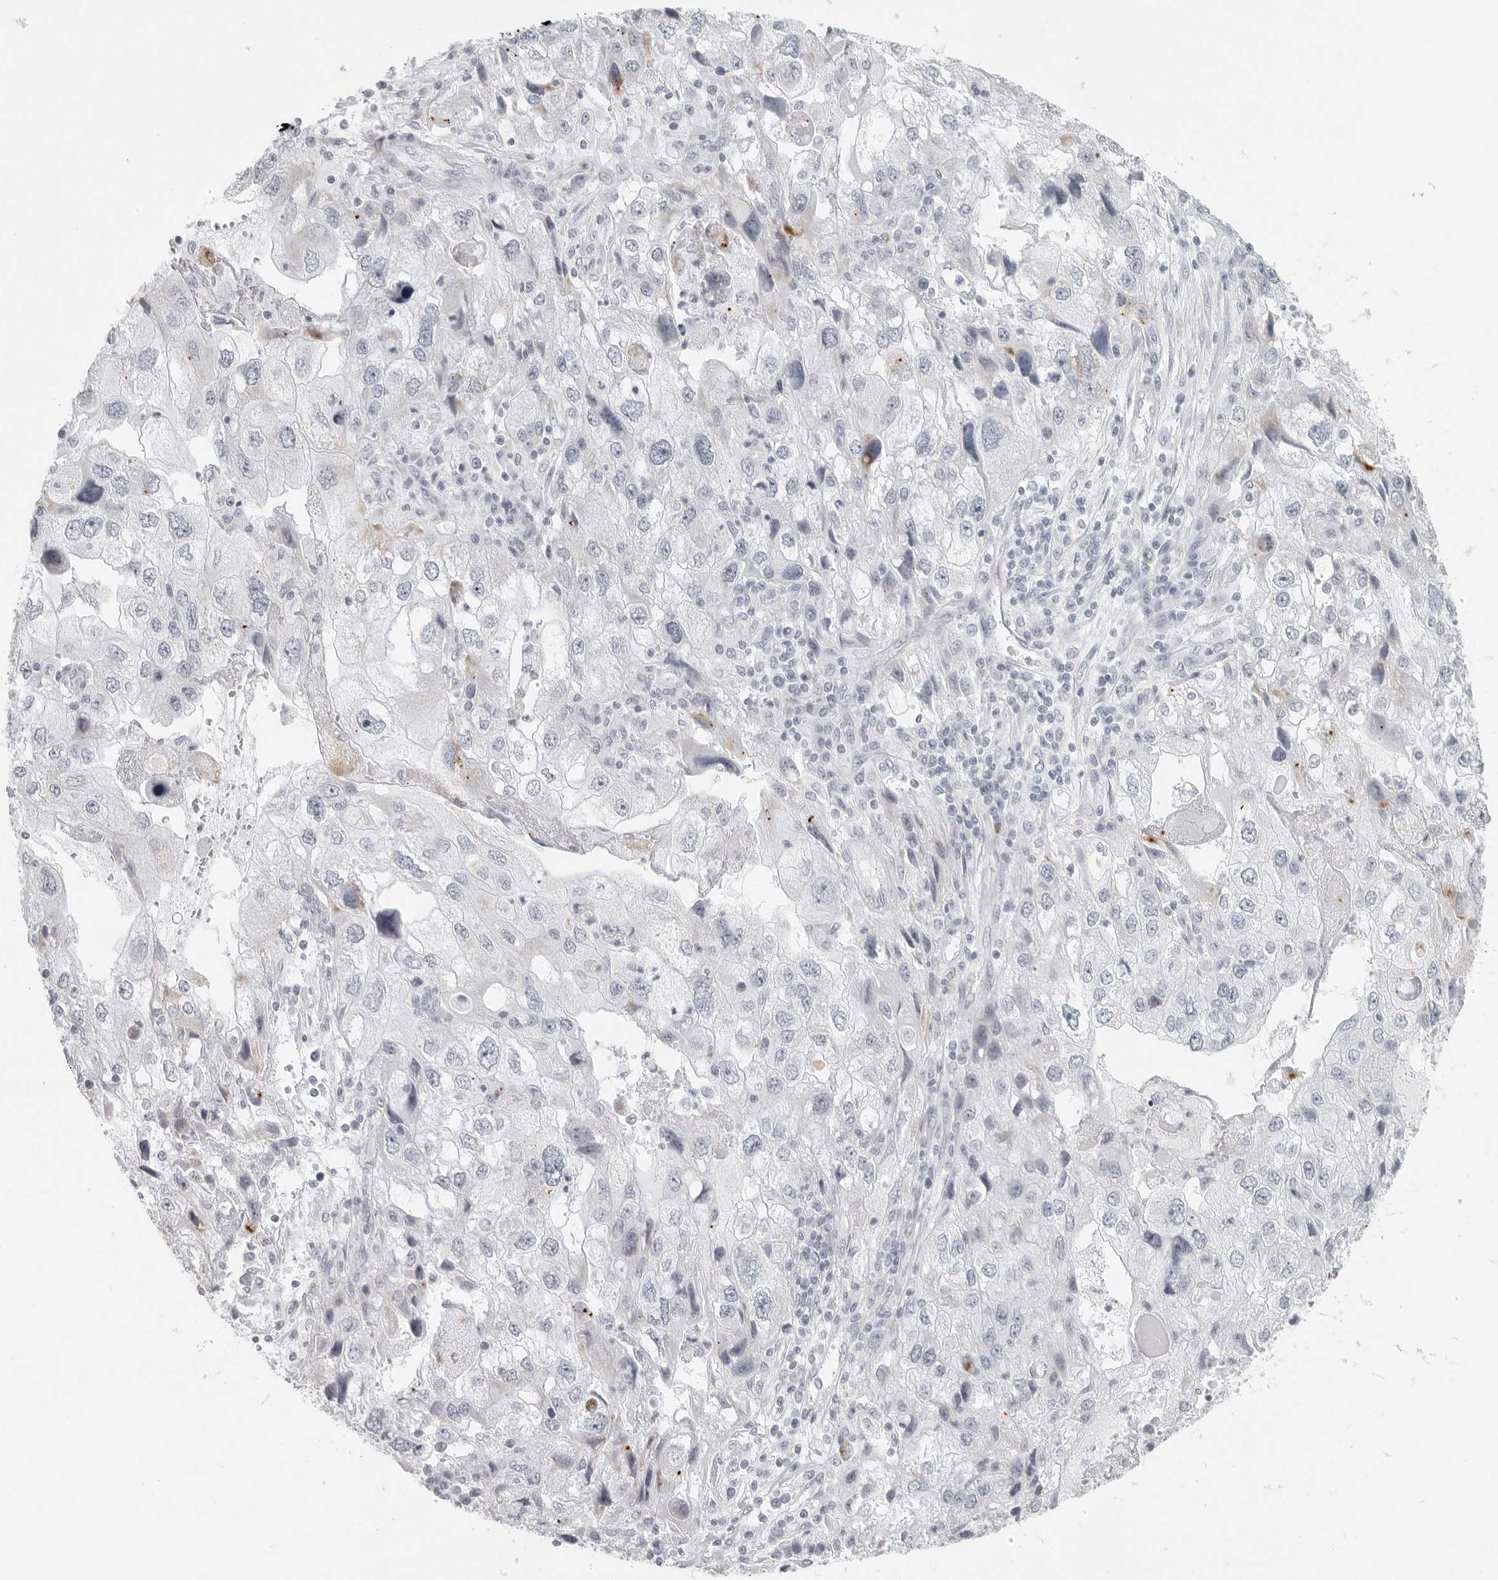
{"staining": {"intensity": "negative", "quantity": "none", "location": "none"}, "tissue": "endometrial cancer", "cell_type": "Tumor cells", "image_type": "cancer", "snomed": [{"axis": "morphology", "description": "Adenocarcinoma, NOS"}, {"axis": "topography", "description": "Endometrium"}], "caption": "Tumor cells are negative for protein expression in human endometrial adenocarcinoma.", "gene": "RPS6KC1", "patient": {"sex": "female", "age": 49}}